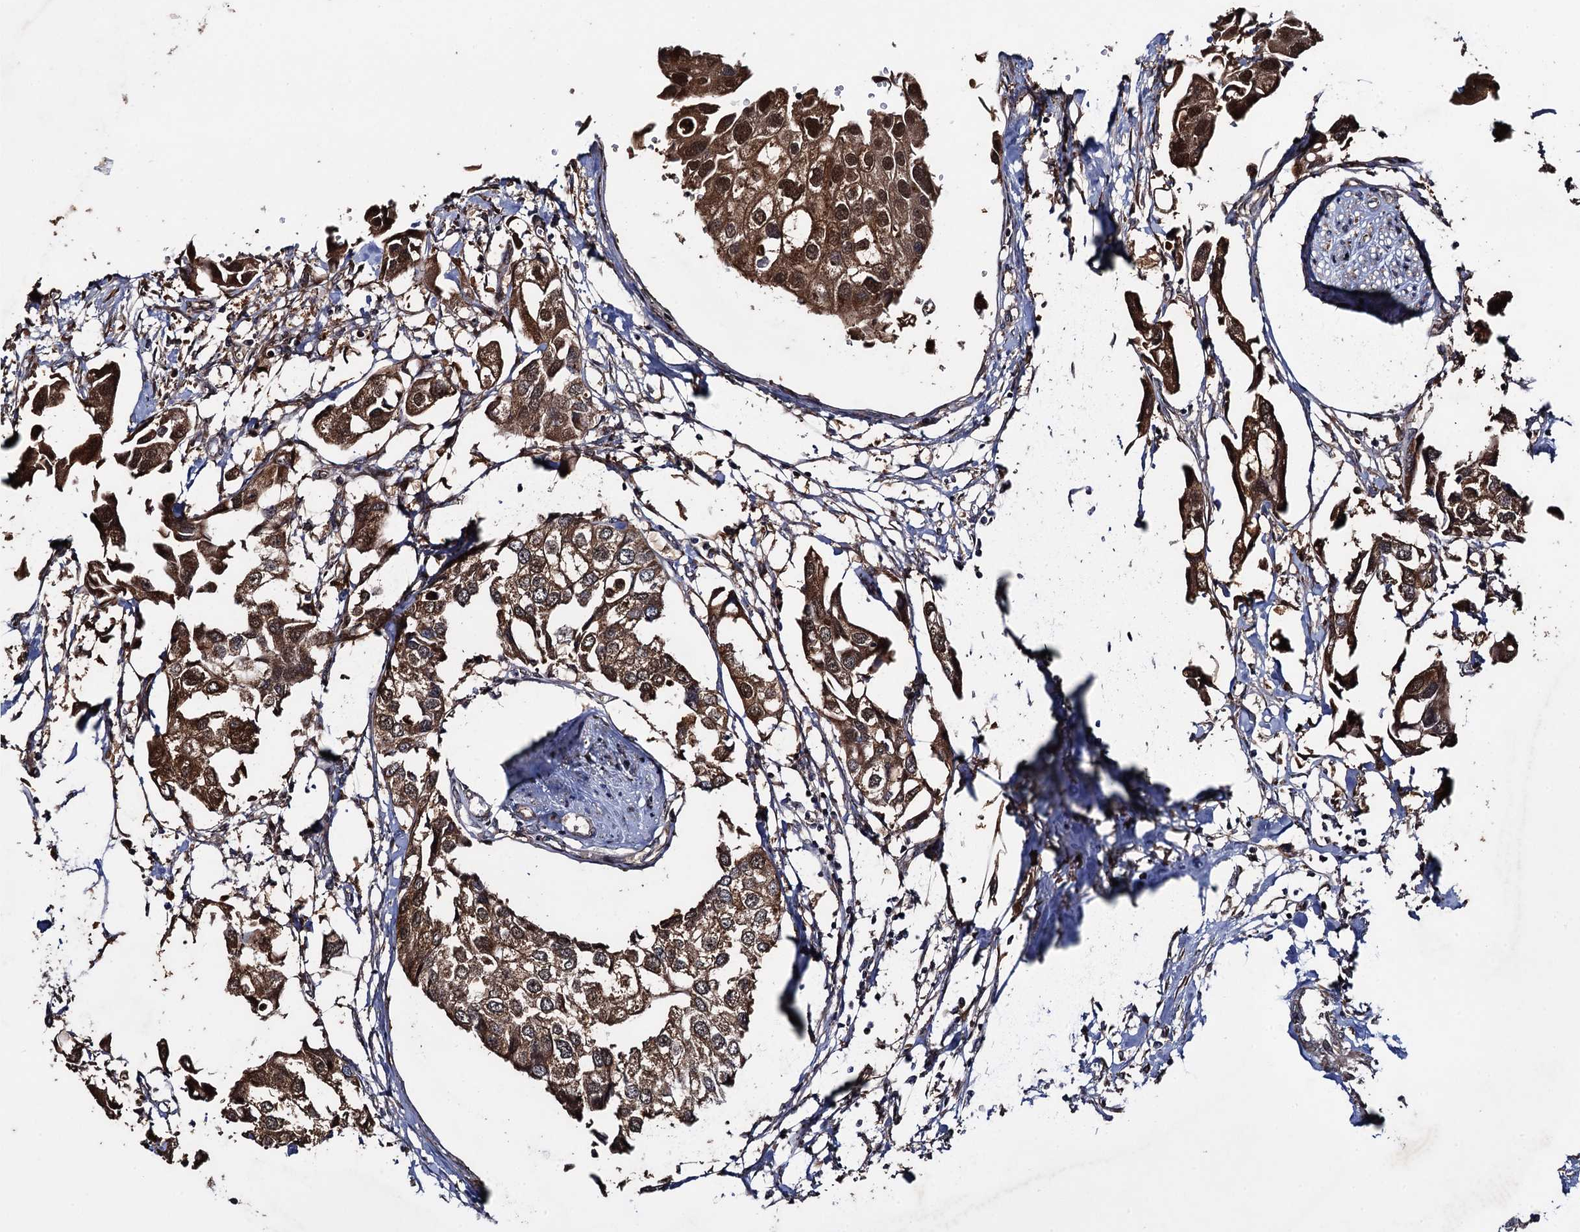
{"staining": {"intensity": "strong", "quantity": ">75%", "location": "cytoplasmic/membranous,nuclear"}, "tissue": "urothelial cancer", "cell_type": "Tumor cells", "image_type": "cancer", "snomed": [{"axis": "morphology", "description": "Urothelial carcinoma, High grade"}, {"axis": "topography", "description": "Urinary bladder"}], "caption": "Approximately >75% of tumor cells in human urothelial cancer reveal strong cytoplasmic/membranous and nuclear protein expression as visualized by brown immunohistochemical staining.", "gene": "HAUS1", "patient": {"sex": "male", "age": 64}}